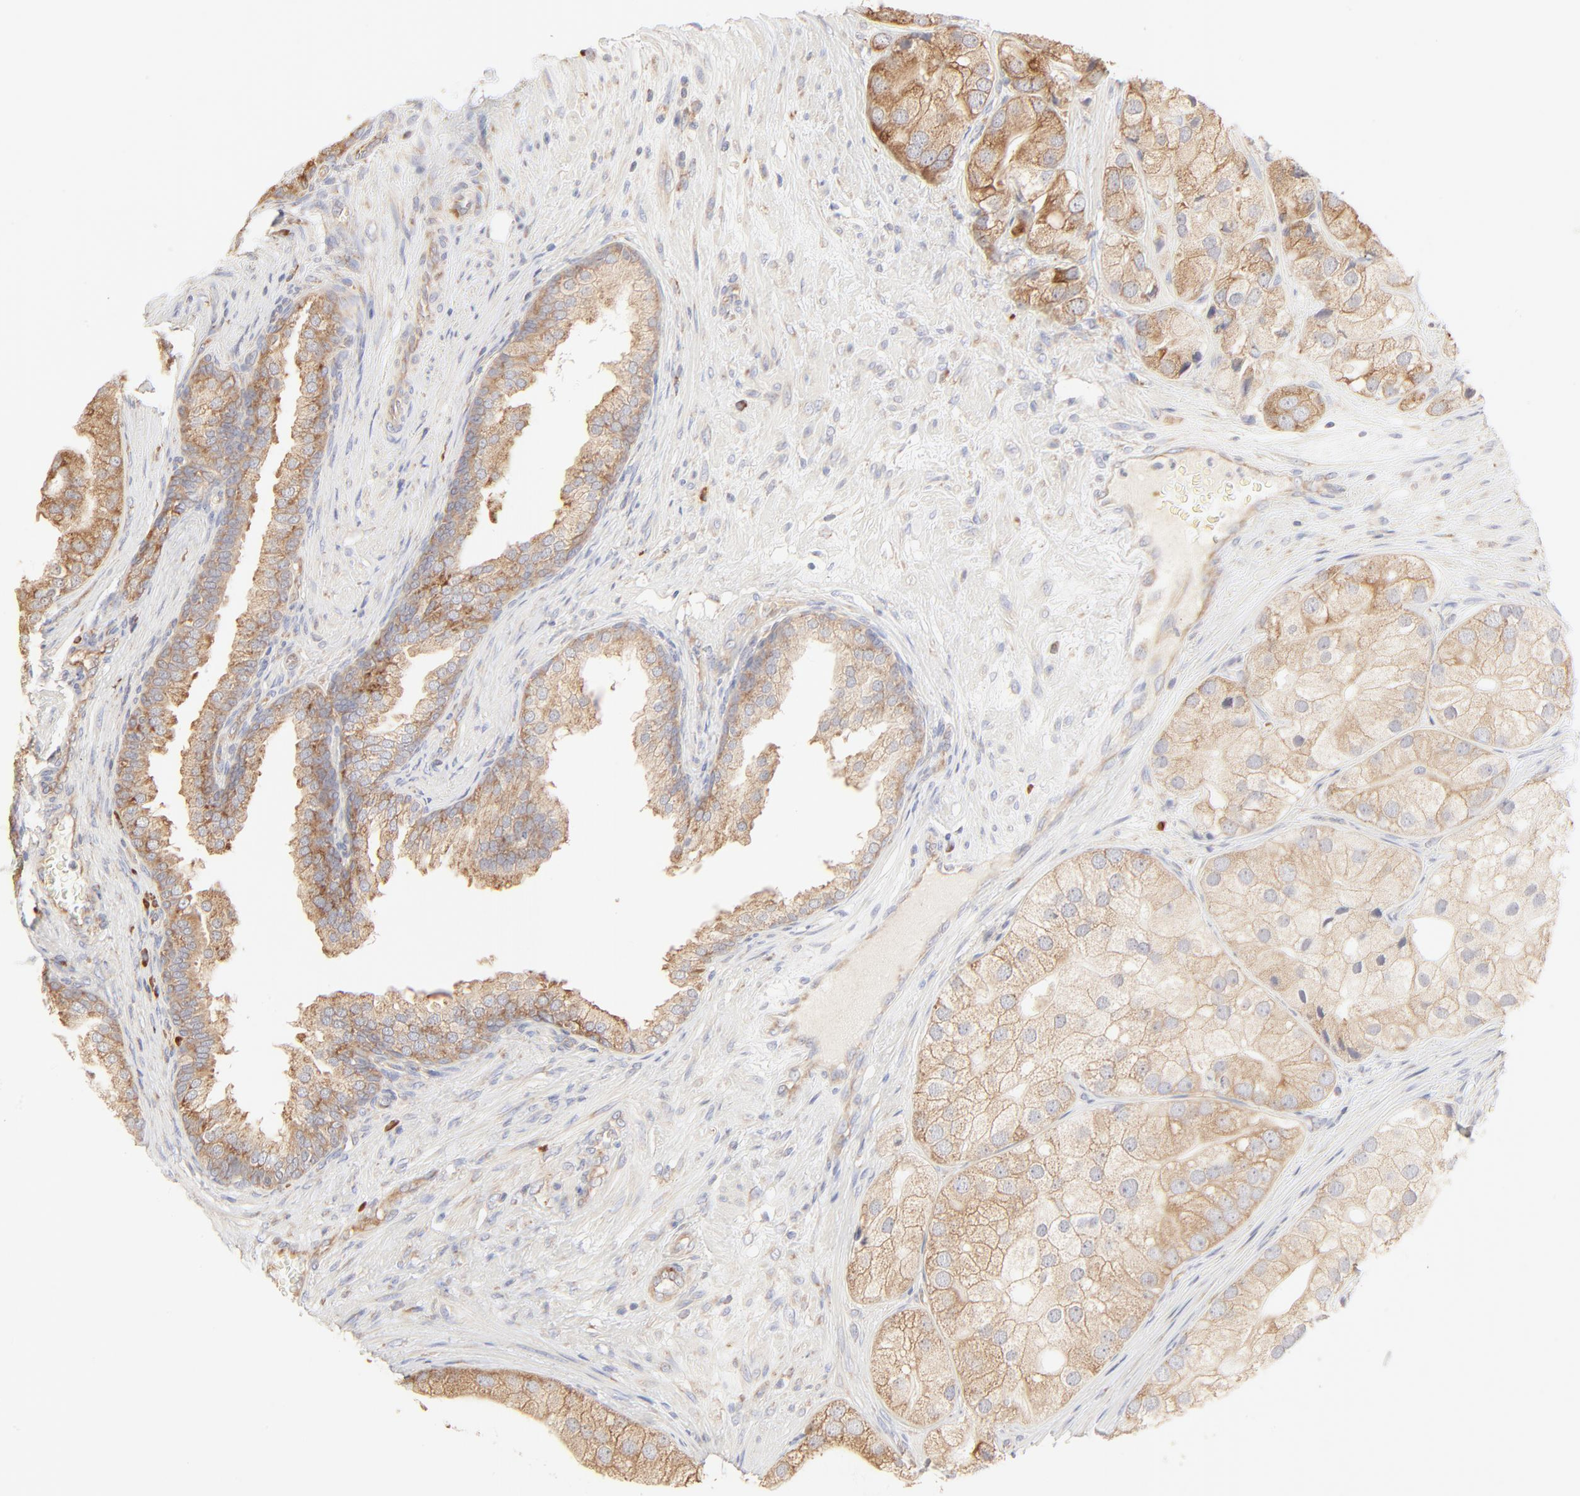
{"staining": {"intensity": "moderate", "quantity": ">75%", "location": "cytoplasmic/membranous"}, "tissue": "prostate cancer", "cell_type": "Tumor cells", "image_type": "cancer", "snomed": [{"axis": "morphology", "description": "Adenocarcinoma, Low grade"}, {"axis": "topography", "description": "Prostate"}], "caption": "Human prostate cancer stained with a brown dye demonstrates moderate cytoplasmic/membranous positive staining in about >75% of tumor cells.", "gene": "RPS20", "patient": {"sex": "male", "age": 69}}